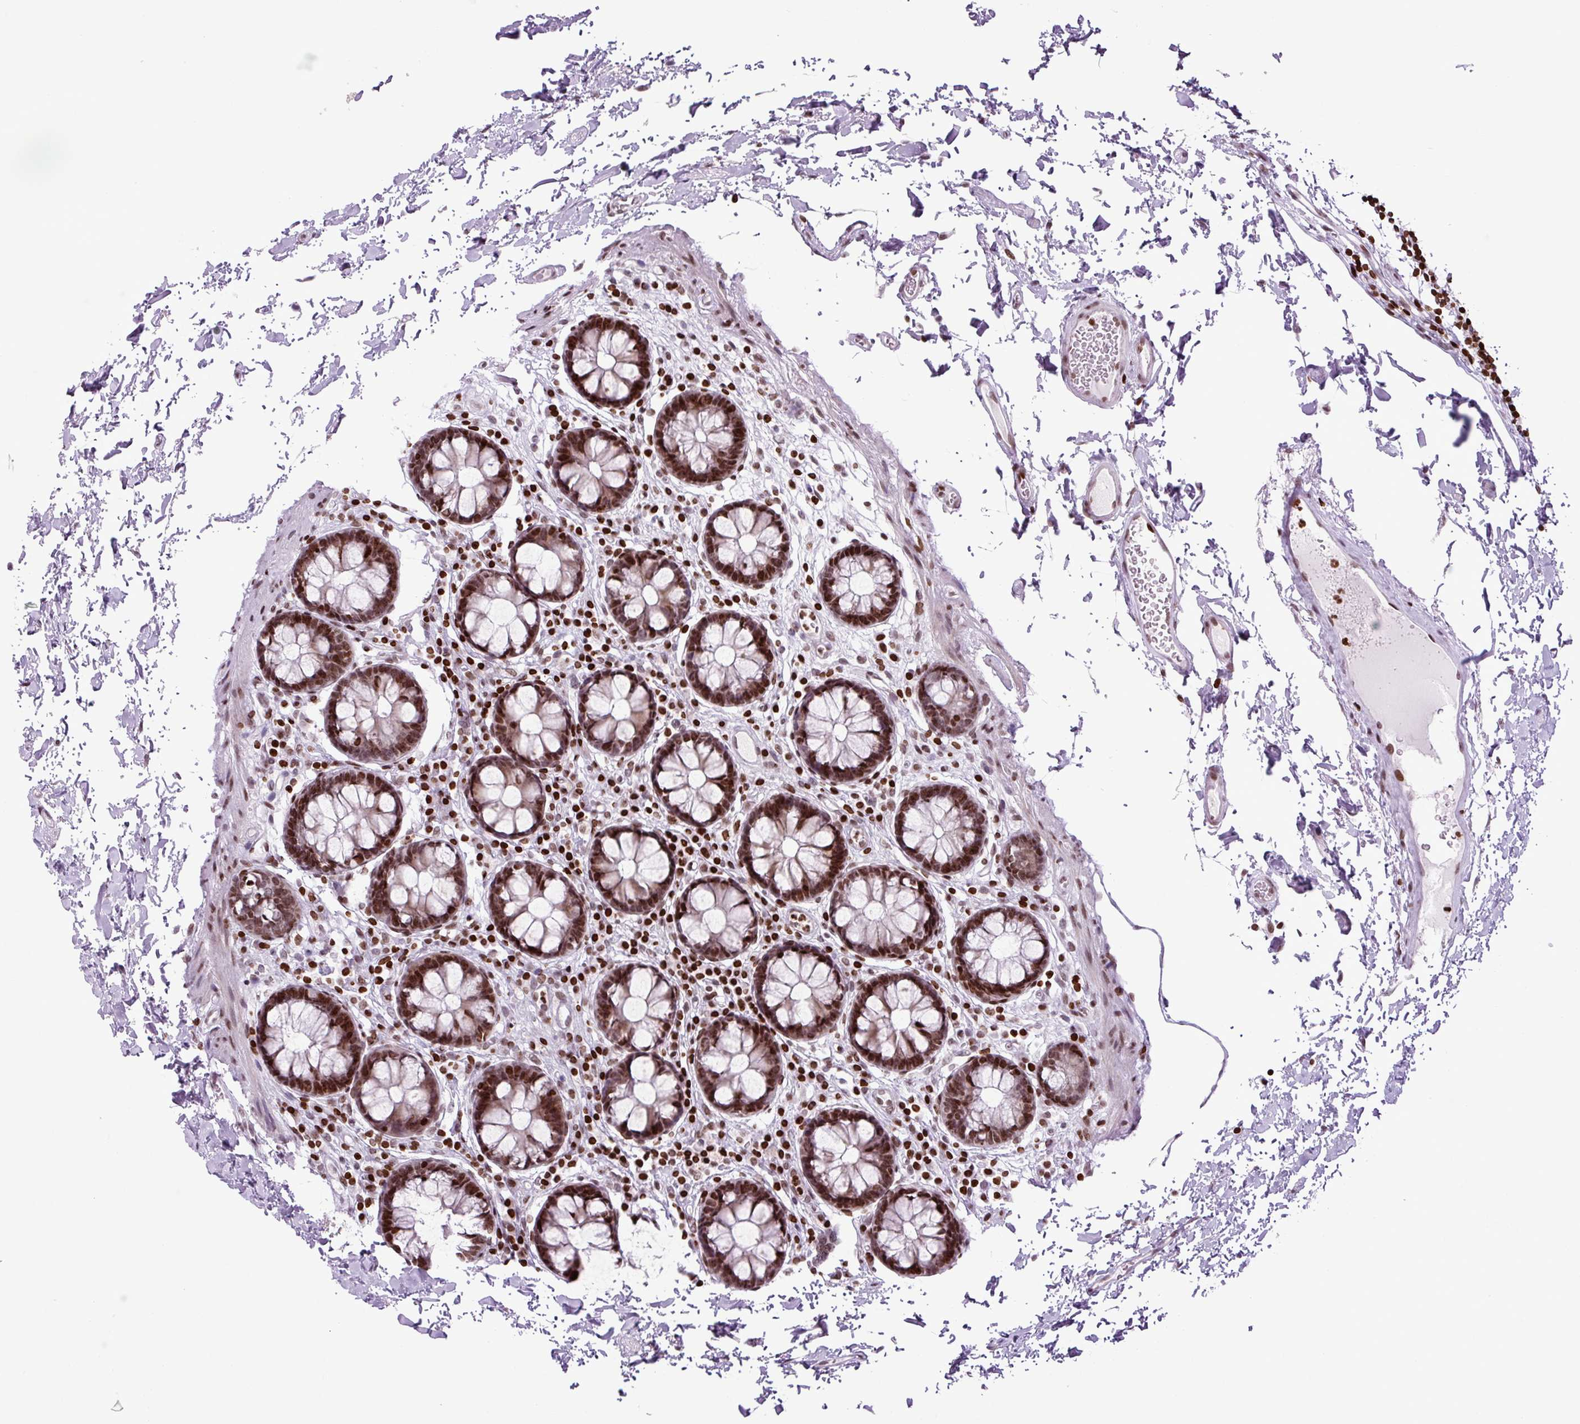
{"staining": {"intensity": "moderate", "quantity": ">75%", "location": "nuclear"}, "tissue": "colon", "cell_type": "Endothelial cells", "image_type": "normal", "snomed": [{"axis": "morphology", "description": "Normal tissue, NOS"}, {"axis": "topography", "description": "Colon"}, {"axis": "topography", "description": "Peripheral nerve tissue"}], "caption": "Immunohistochemical staining of benign human colon reveals moderate nuclear protein positivity in about >75% of endothelial cells.", "gene": "H1", "patient": {"sex": "male", "age": 84}}